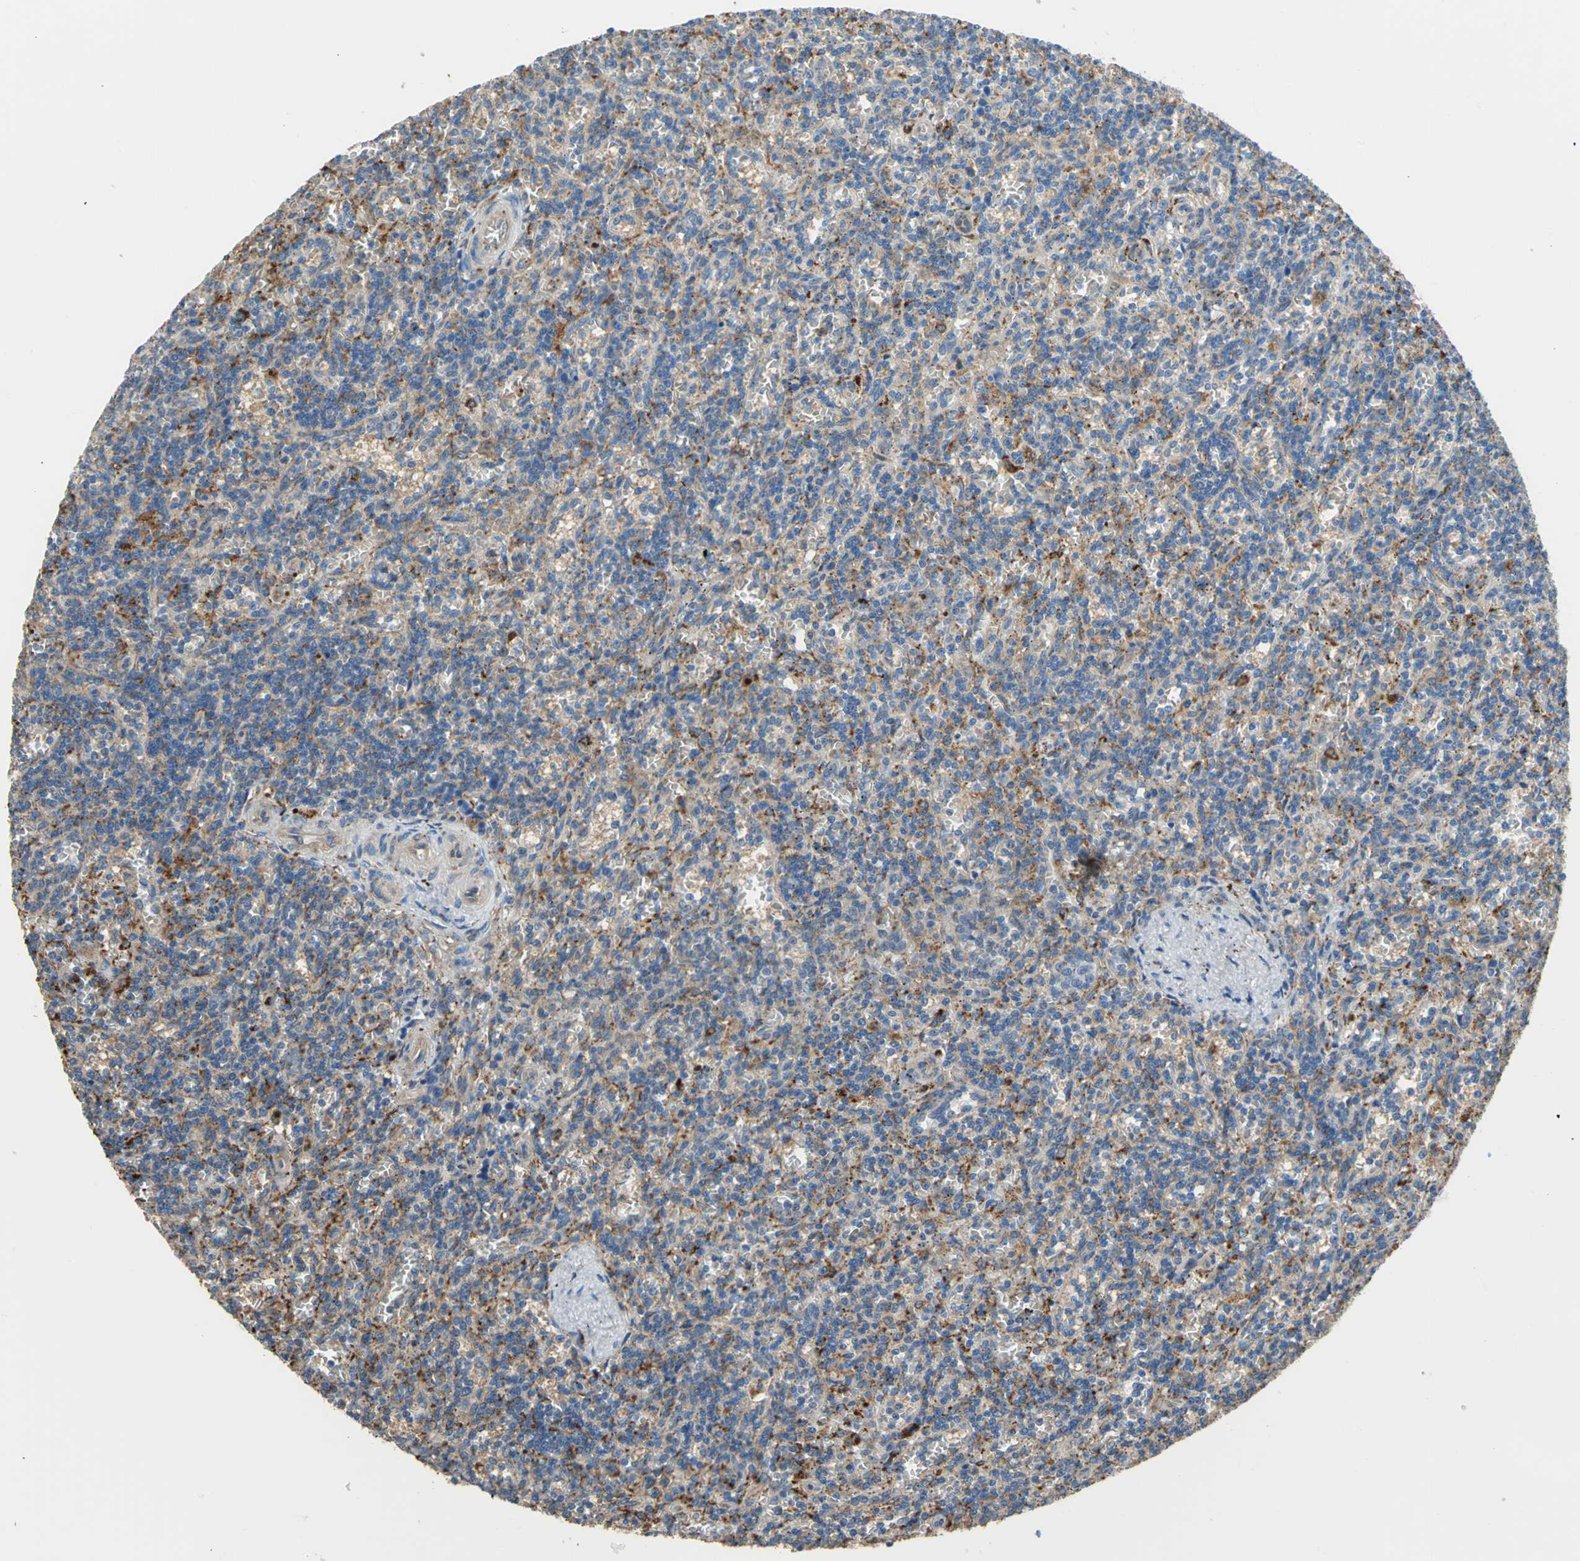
{"staining": {"intensity": "negative", "quantity": "none", "location": "none"}, "tissue": "lymphoma", "cell_type": "Tumor cells", "image_type": "cancer", "snomed": [{"axis": "morphology", "description": "Malignant lymphoma, non-Hodgkin's type, Low grade"}, {"axis": "topography", "description": "Spleen"}], "caption": "IHC of malignant lymphoma, non-Hodgkin's type (low-grade) reveals no staining in tumor cells.", "gene": "DIAPH2", "patient": {"sex": "male", "age": 73}}